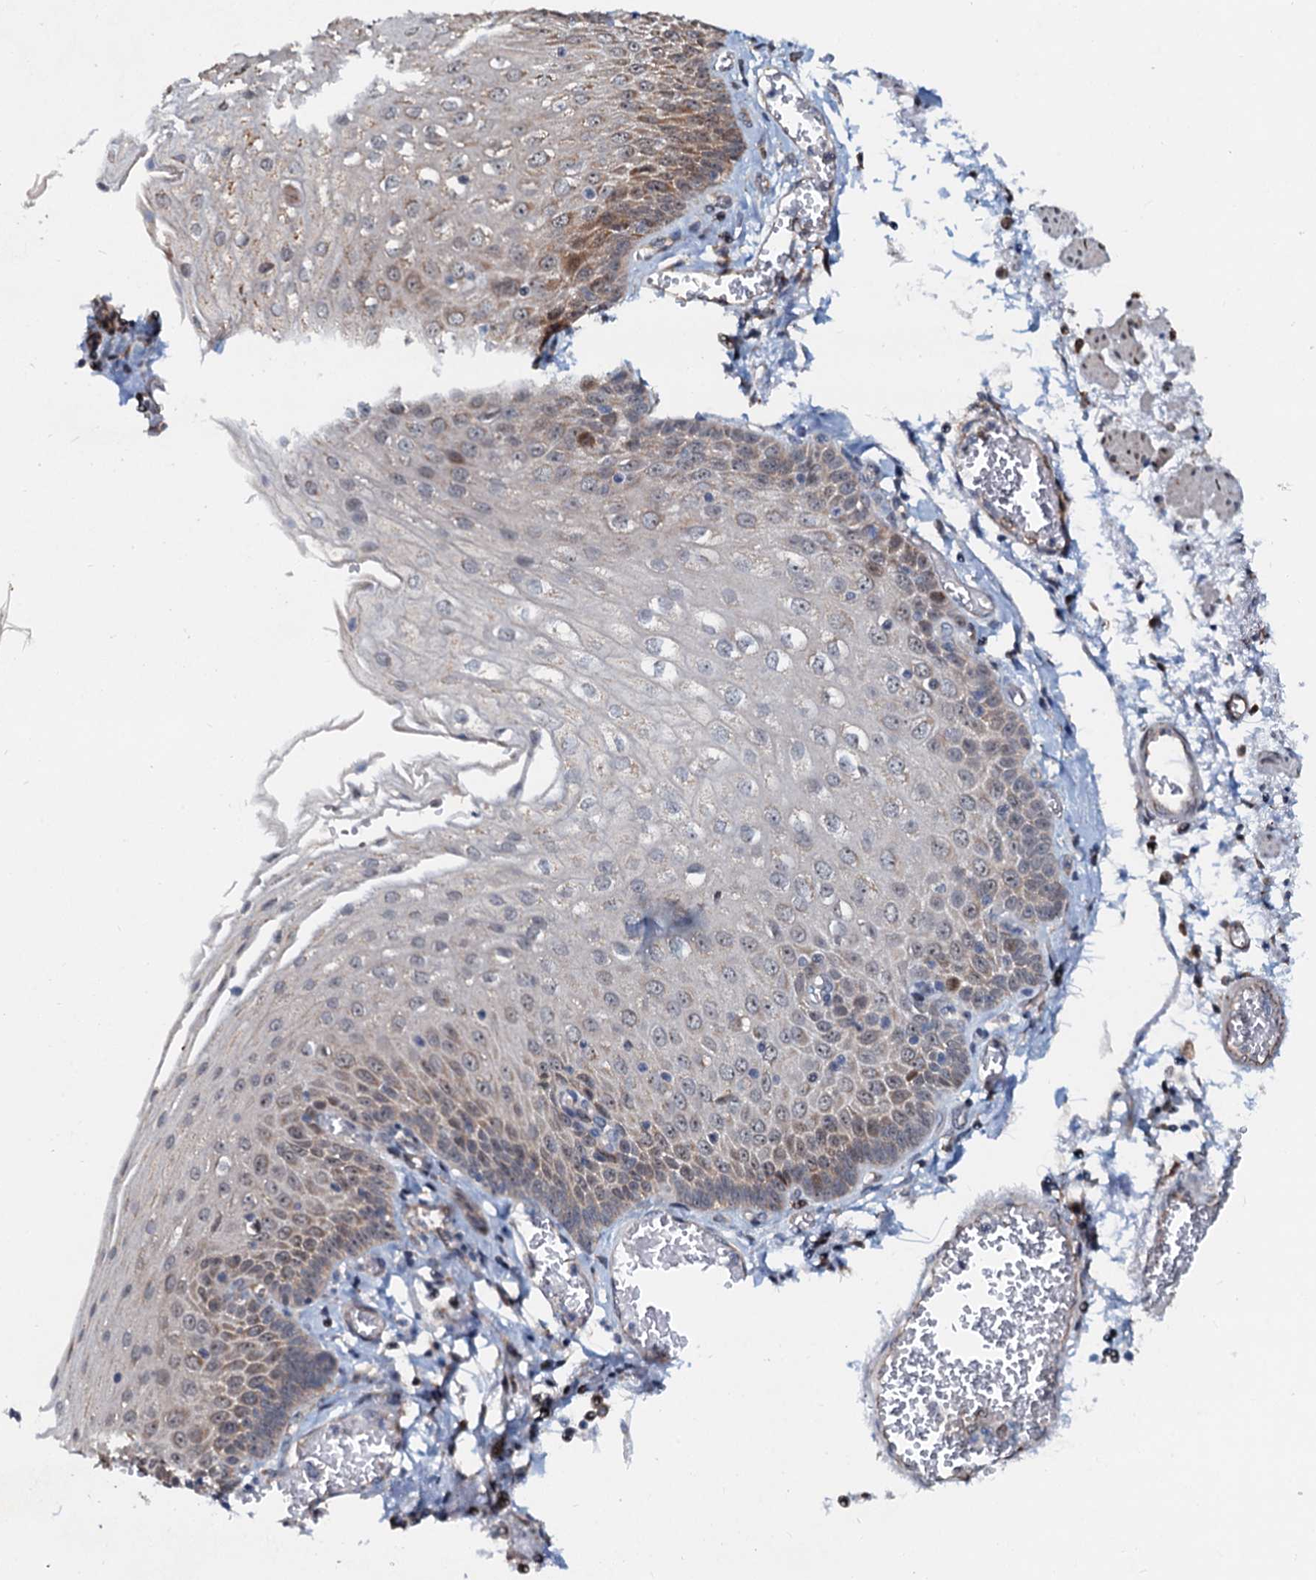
{"staining": {"intensity": "moderate", "quantity": "25%-75%", "location": "cytoplasmic/membranous,nuclear"}, "tissue": "esophagus", "cell_type": "Squamous epithelial cells", "image_type": "normal", "snomed": [{"axis": "morphology", "description": "Normal tissue, NOS"}, {"axis": "topography", "description": "Esophagus"}], "caption": "Protein staining shows moderate cytoplasmic/membranous,nuclear staining in approximately 25%-75% of squamous epithelial cells in normal esophagus. (Brightfield microscopy of DAB IHC at high magnification).", "gene": "DNAJC21", "patient": {"sex": "male", "age": 81}}